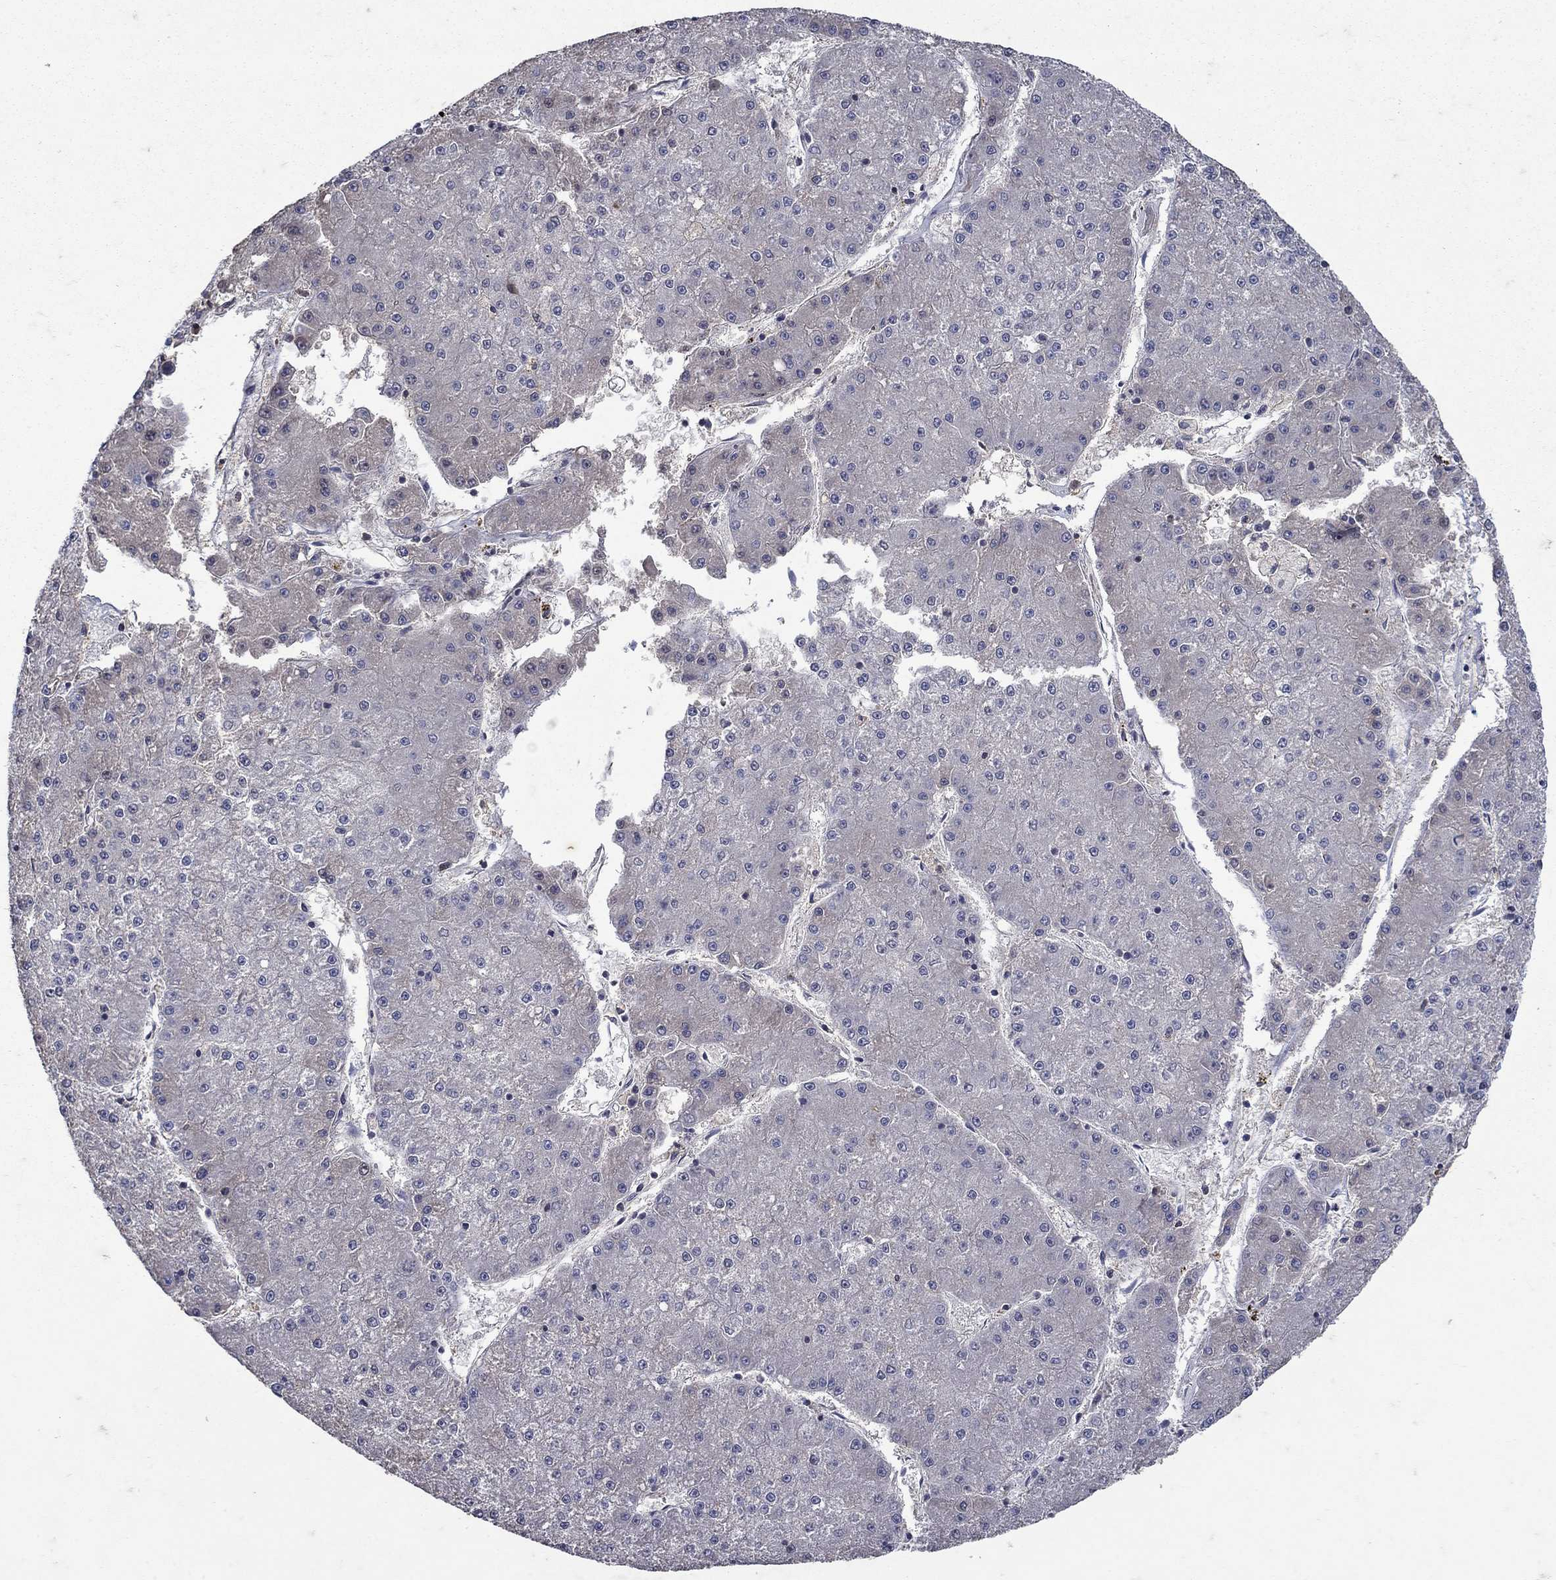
{"staining": {"intensity": "negative", "quantity": "none", "location": "none"}, "tissue": "liver cancer", "cell_type": "Tumor cells", "image_type": "cancer", "snomed": [{"axis": "morphology", "description": "Carcinoma, Hepatocellular, NOS"}, {"axis": "topography", "description": "Liver"}], "caption": "There is no significant staining in tumor cells of liver hepatocellular carcinoma.", "gene": "NPC2", "patient": {"sex": "male", "age": 73}}